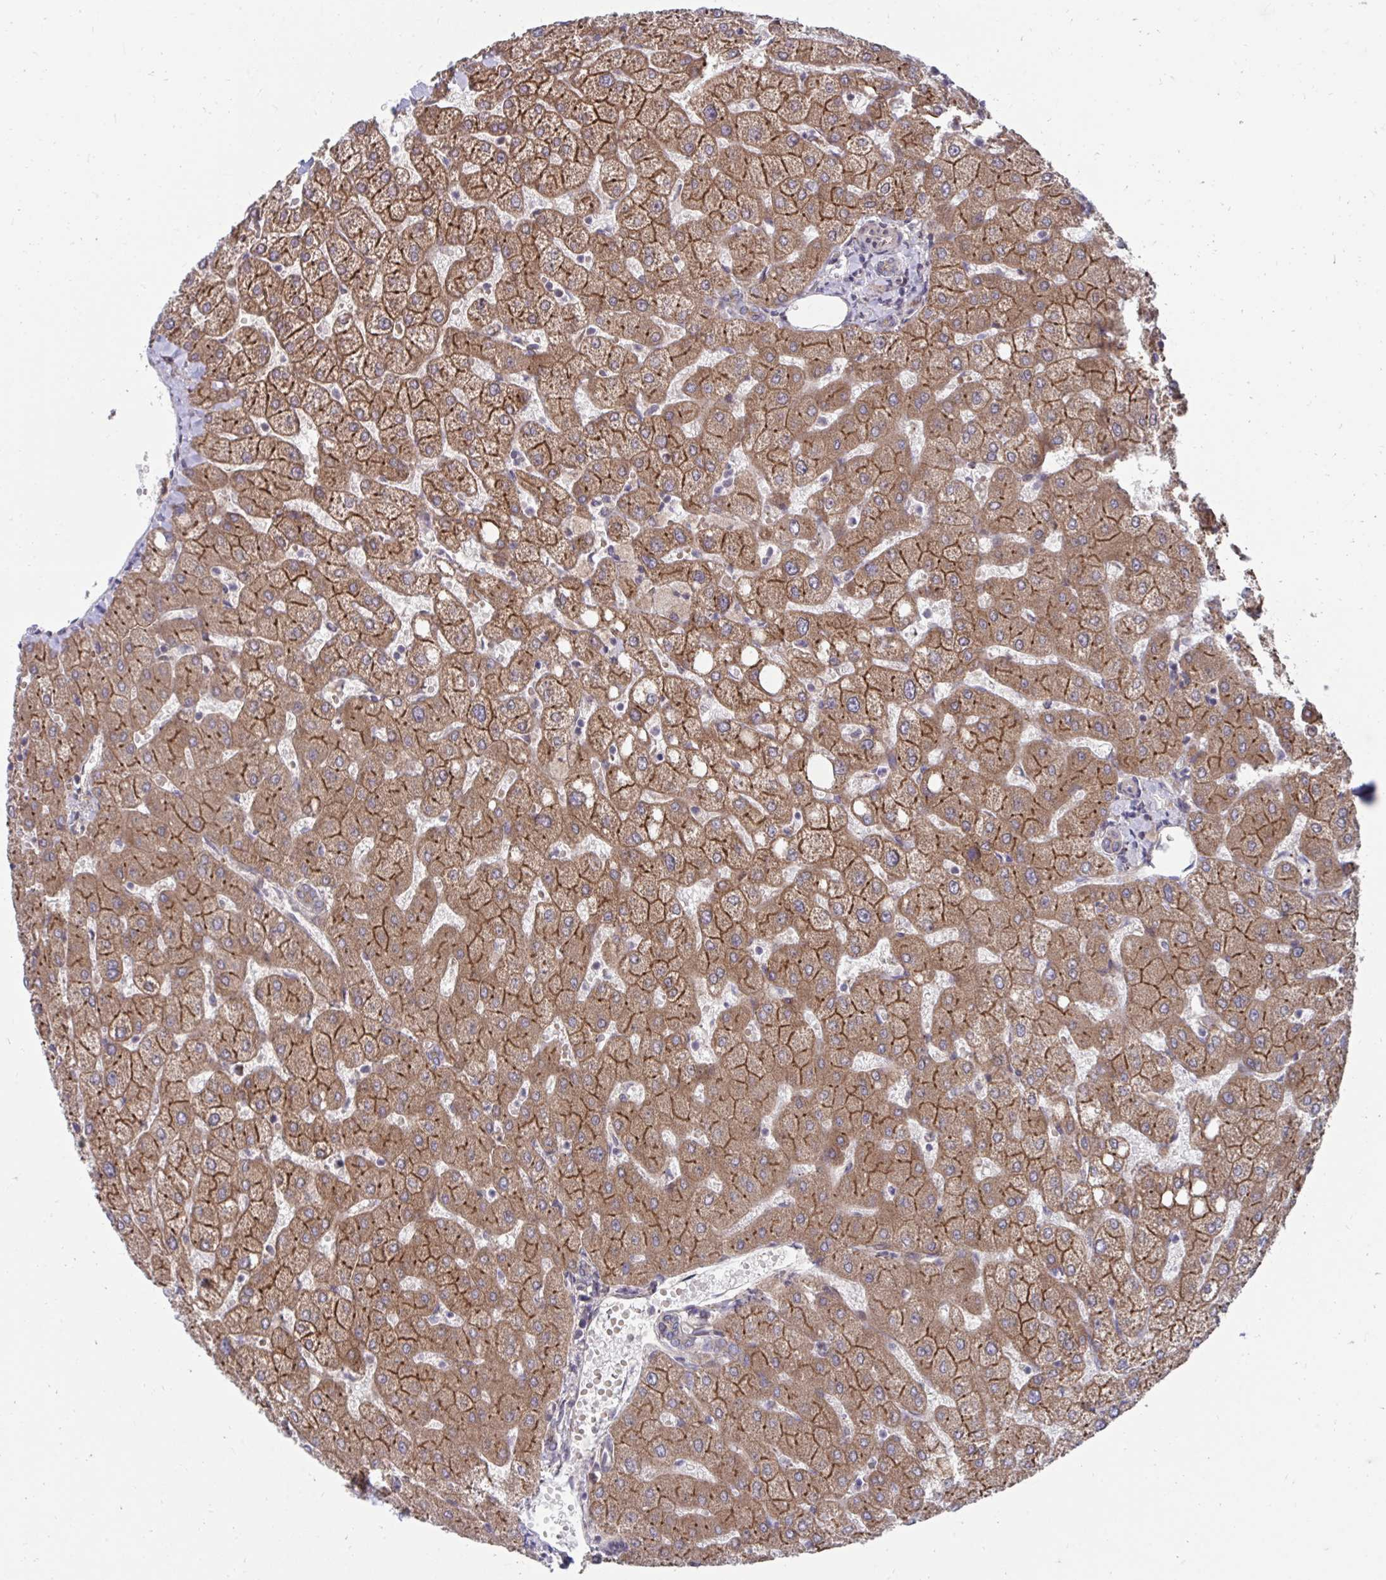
{"staining": {"intensity": "weak", "quantity": "25%-75%", "location": "cytoplasmic/membranous"}, "tissue": "liver", "cell_type": "Cholangiocytes", "image_type": "normal", "snomed": [{"axis": "morphology", "description": "Normal tissue, NOS"}, {"axis": "topography", "description": "Liver"}], "caption": "Protein staining by immunohistochemistry demonstrates weak cytoplasmic/membranous positivity in about 25%-75% of cholangiocytes in benign liver.", "gene": "ITPR2", "patient": {"sex": "female", "age": 54}}